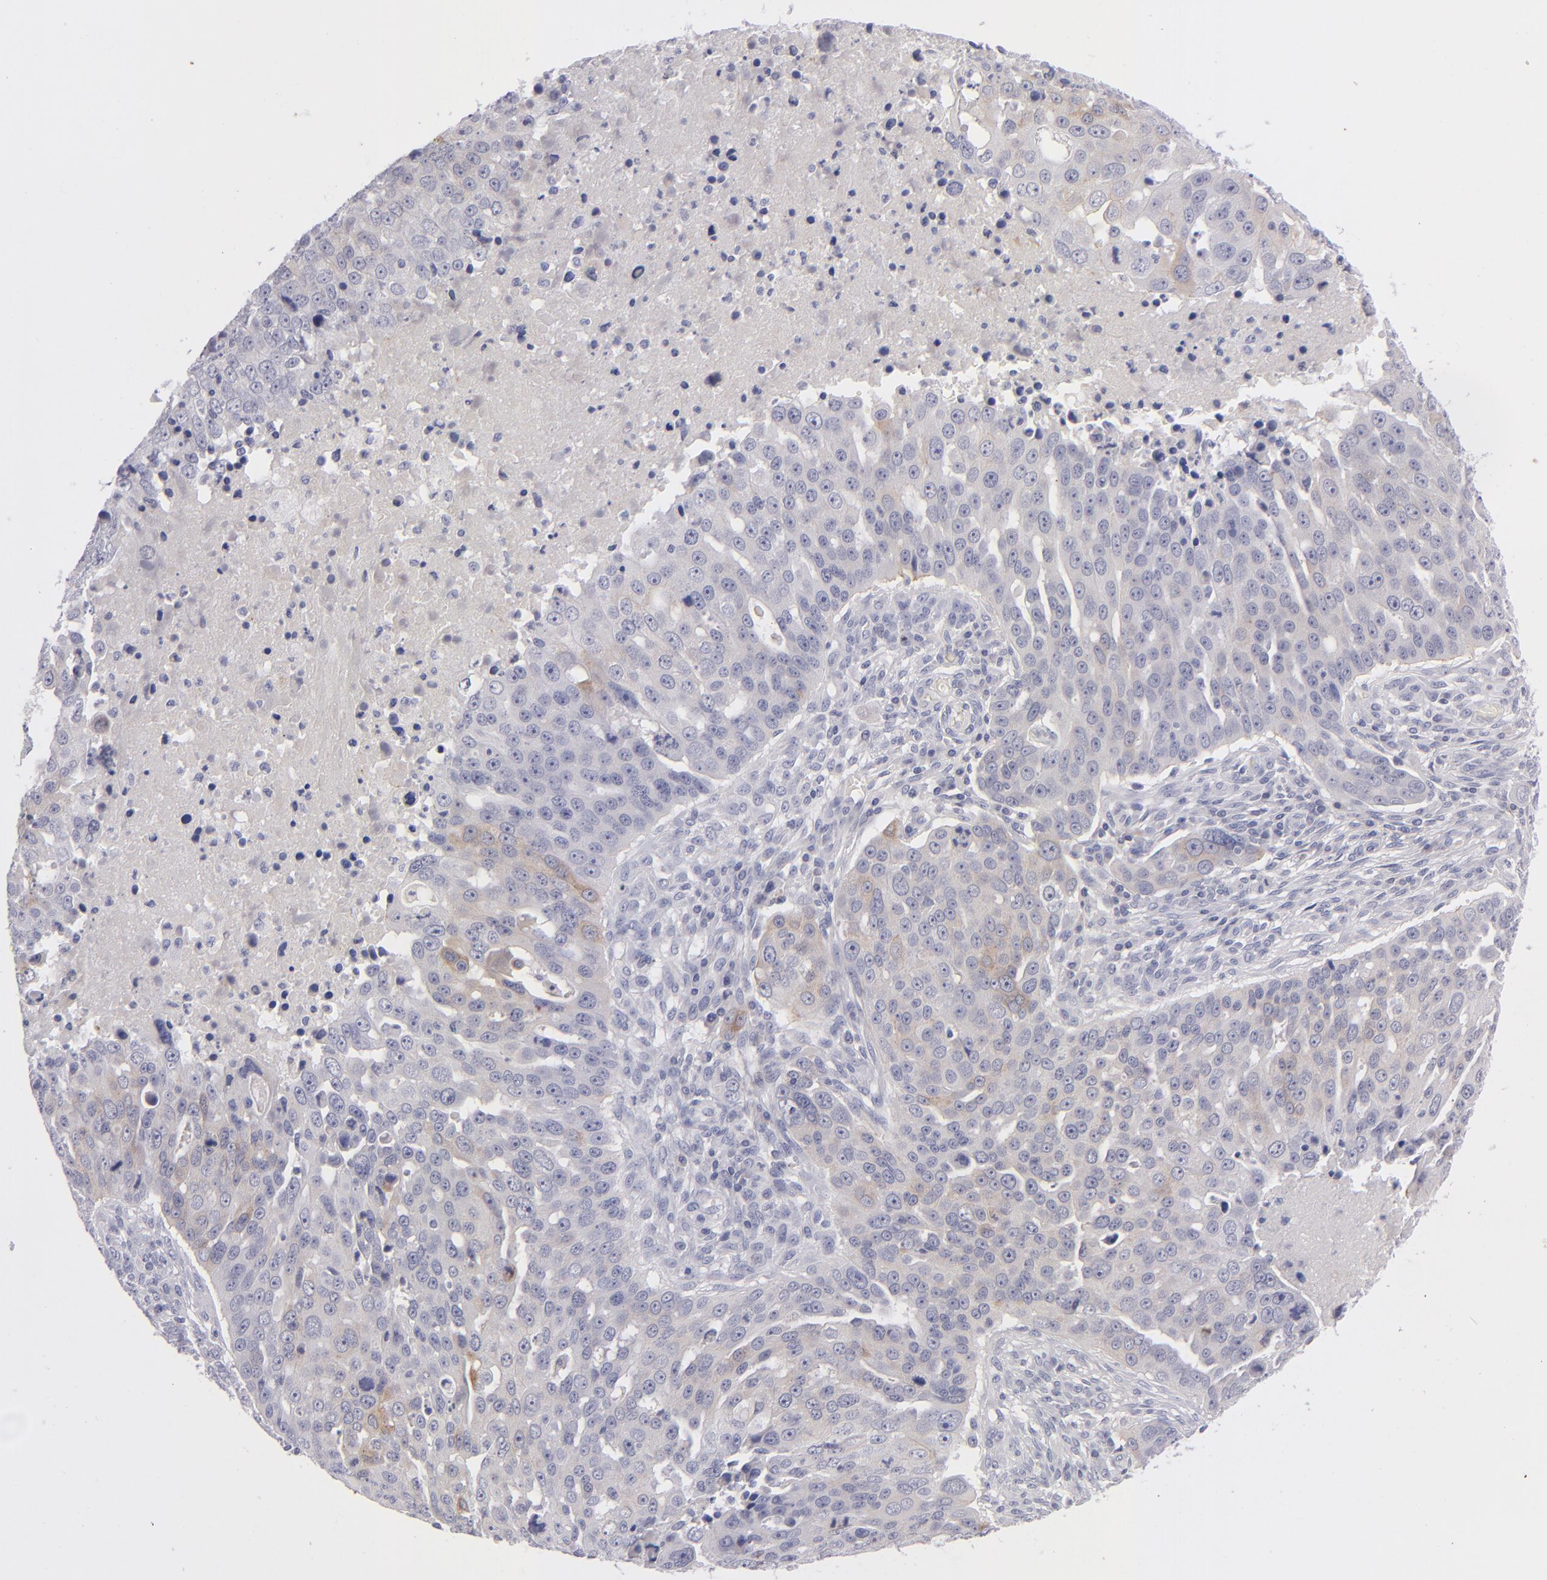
{"staining": {"intensity": "weak", "quantity": "<25%", "location": "cytoplasmic/membranous"}, "tissue": "ovarian cancer", "cell_type": "Tumor cells", "image_type": "cancer", "snomed": [{"axis": "morphology", "description": "Carcinoma, endometroid"}, {"axis": "topography", "description": "Ovary"}], "caption": "High magnification brightfield microscopy of ovarian cancer stained with DAB (3,3'-diaminobenzidine) (brown) and counterstained with hematoxylin (blue): tumor cells show no significant expression.", "gene": "ITGB4", "patient": {"sex": "female", "age": 75}}